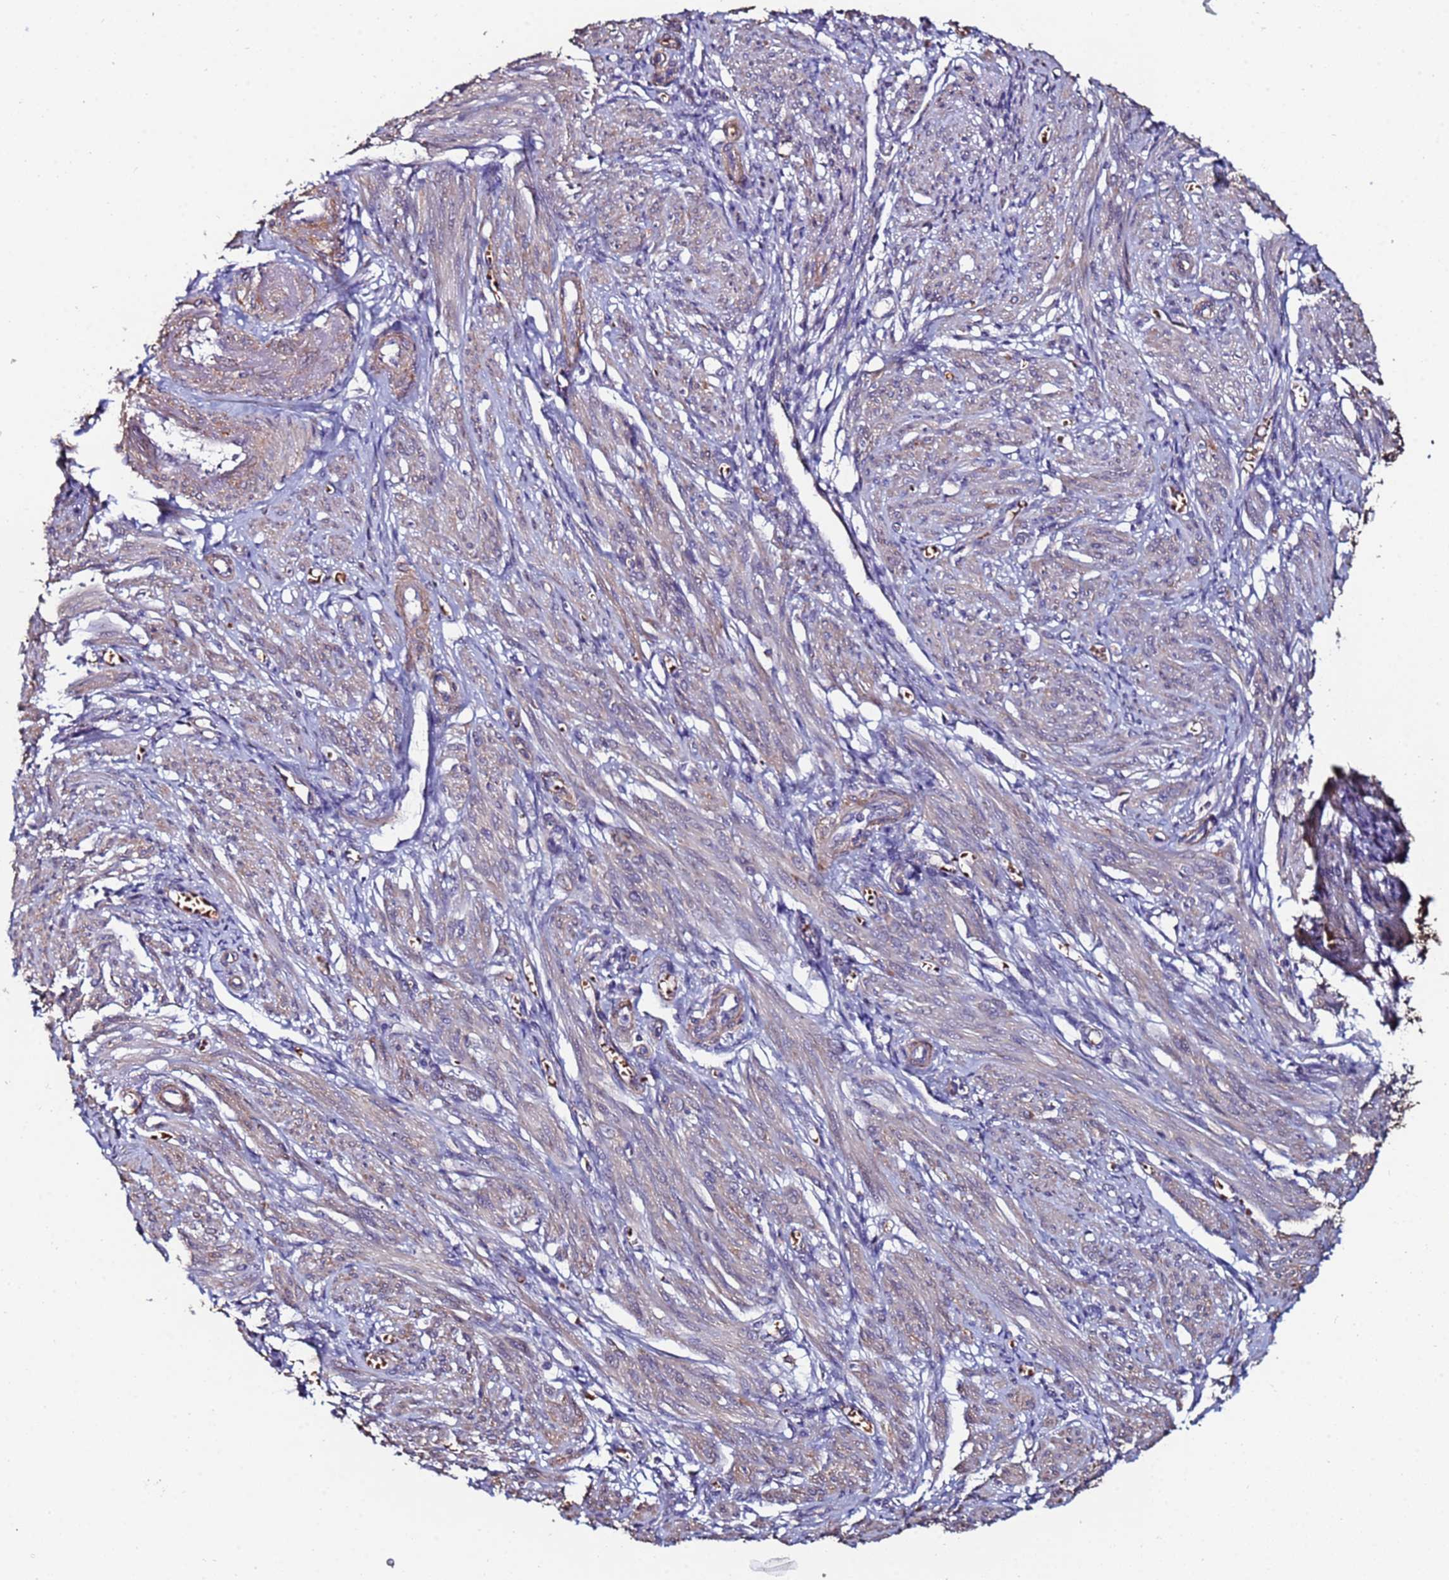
{"staining": {"intensity": "moderate", "quantity": "<25%", "location": "cytoplasmic/membranous"}, "tissue": "smooth muscle", "cell_type": "Smooth muscle cells", "image_type": "normal", "snomed": [{"axis": "morphology", "description": "Normal tissue, NOS"}, {"axis": "topography", "description": "Smooth muscle"}], "caption": "High-magnification brightfield microscopy of normal smooth muscle stained with DAB (brown) and counterstained with hematoxylin (blue). smooth muscle cells exhibit moderate cytoplasmic/membranous positivity is identified in approximately<25% of cells. (Brightfield microscopy of DAB IHC at high magnification).", "gene": "CLHC1", "patient": {"sex": "female", "age": 39}}